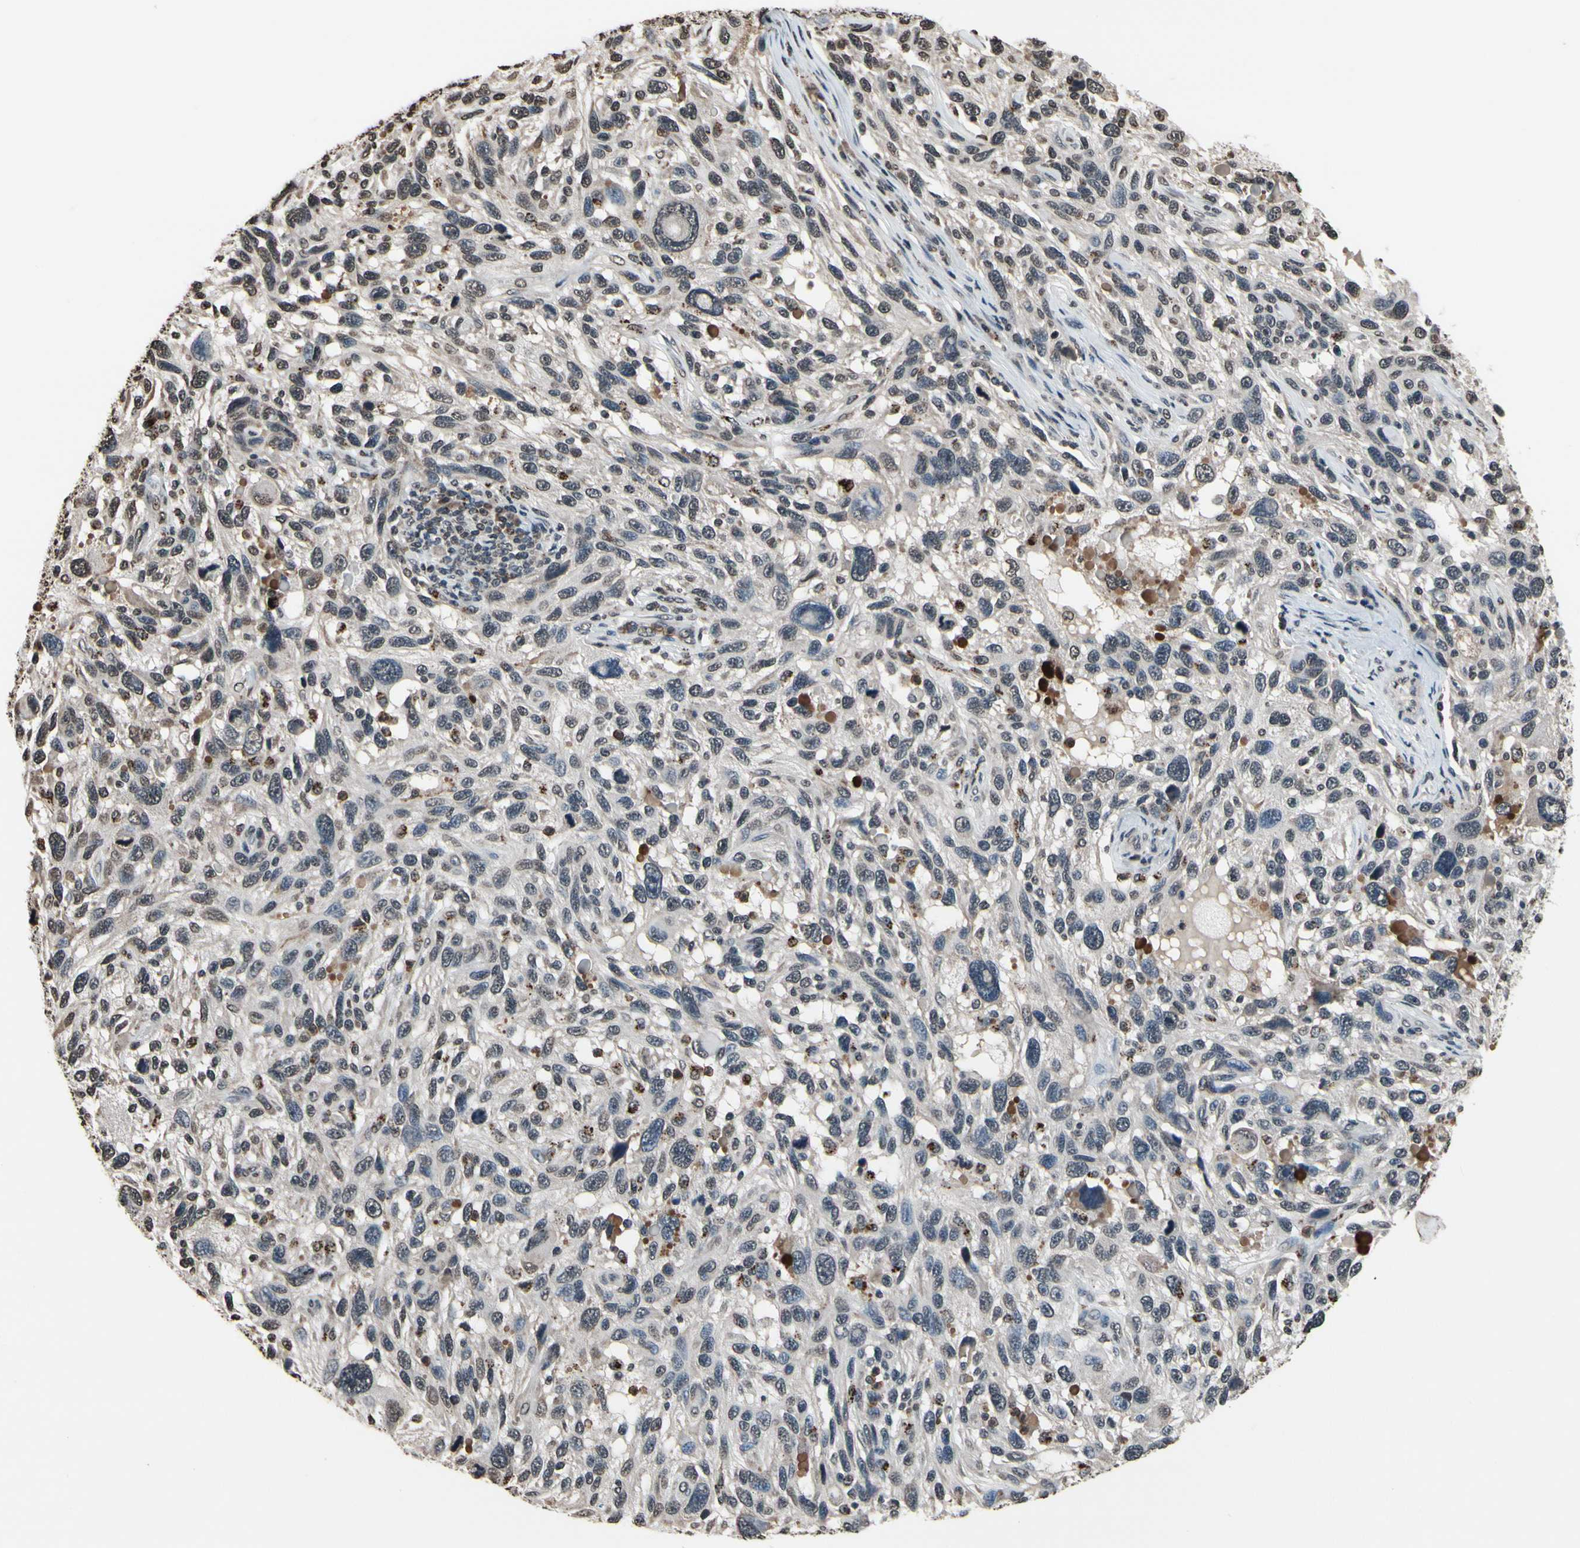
{"staining": {"intensity": "negative", "quantity": "none", "location": "none"}, "tissue": "melanoma", "cell_type": "Tumor cells", "image_type": "cancer", "snomed": [{"axis": "morphology", "description": "Malignant melanoma, NOS"}, {"axis": "topography", "description": "Skin"}], "caption": "There is no significant expression in tumor cells of malignant melanoma.", "gene": "HIPK2", "patient": {"sex": "male", "age": 53}}